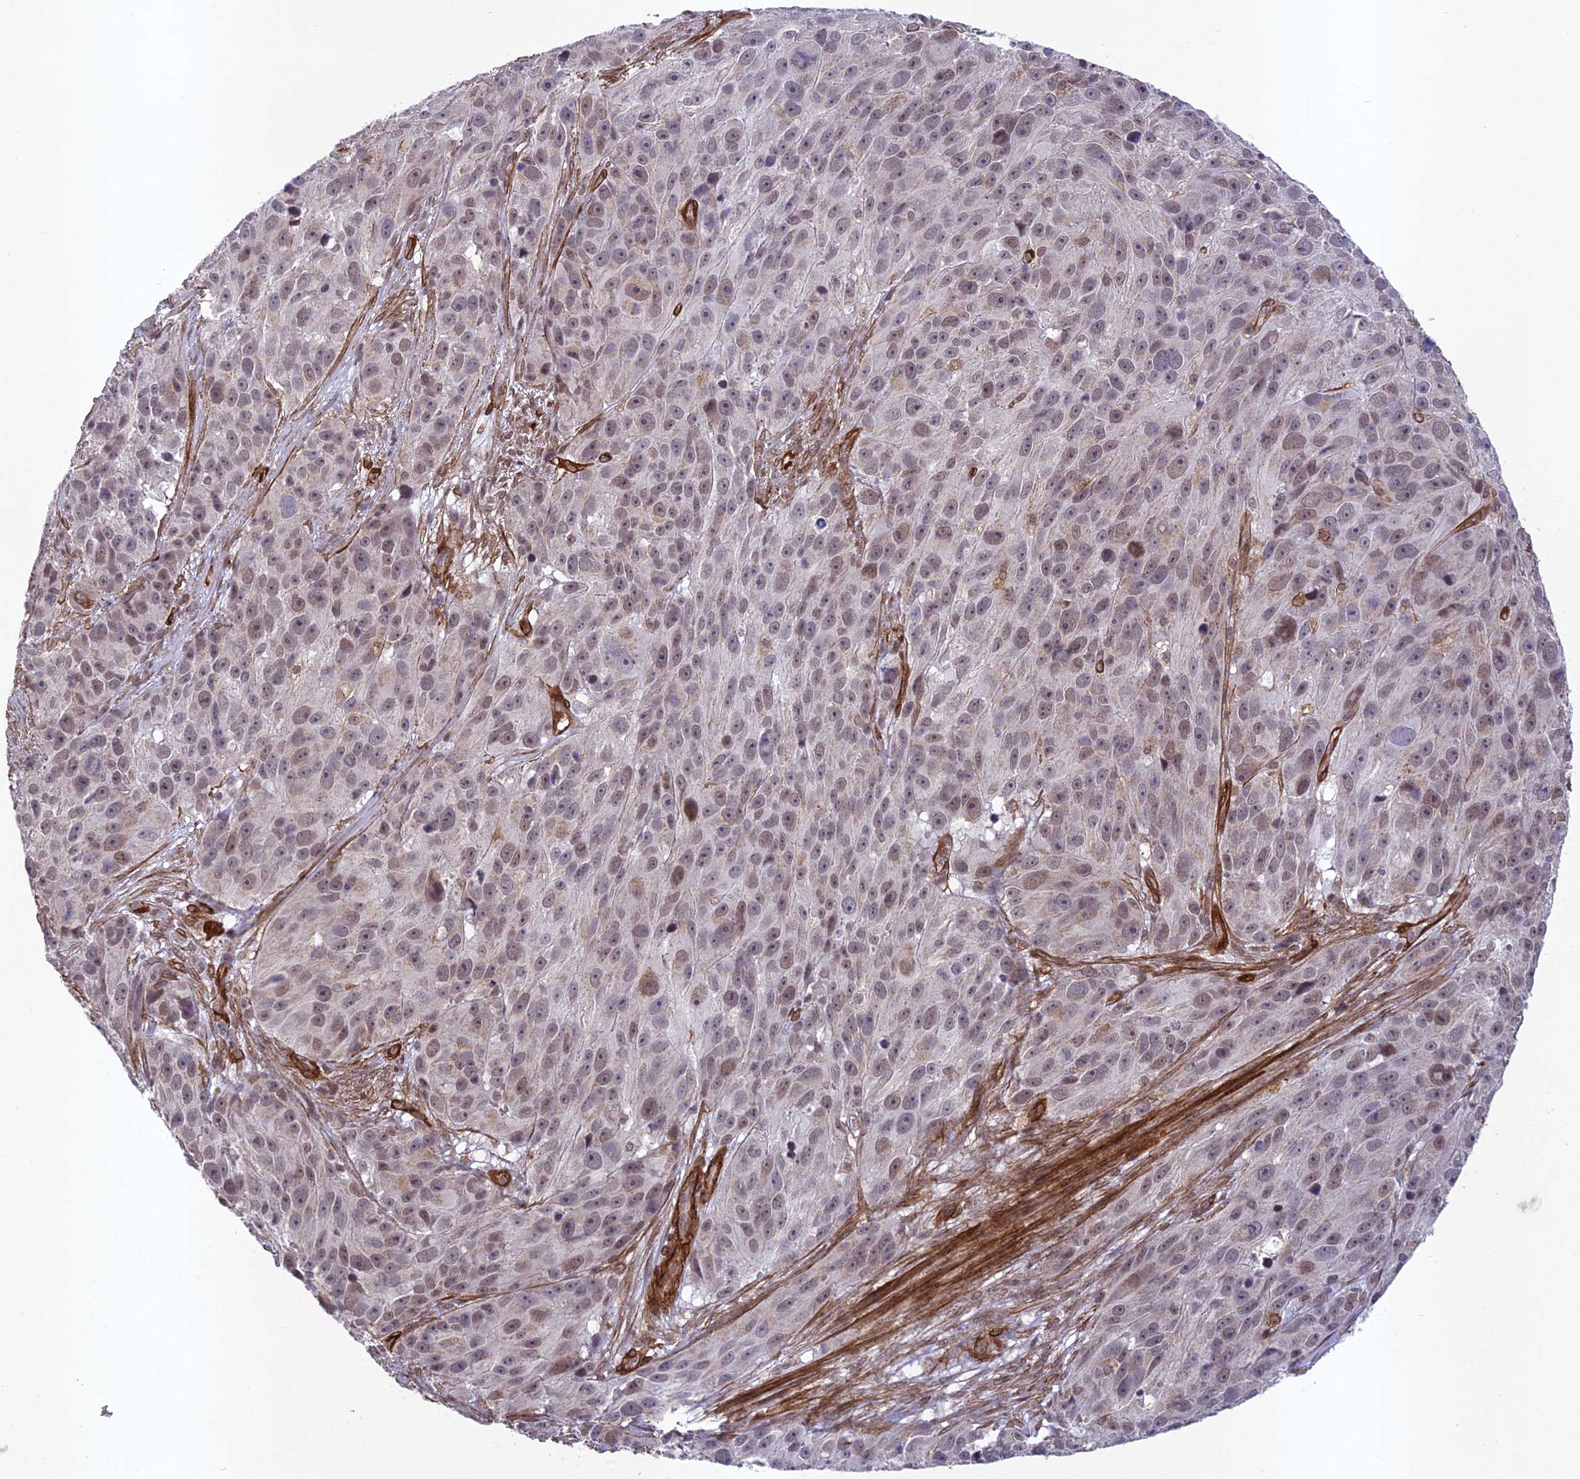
{"staining": {"intensity": "weak", "quantity": "25%-75%", "location": "nuclear"}, "tissue": "melanoma", "cell_type": "Tumor cells", "image_type": "cancer", "snomed": [{"axis": "morphology", "description": "Malignant melanoma, NOS"}, {"axis": "topography", "description": "Skin"}], "caption": "Immunohistochemistry (IHC) (DAB (3,3'-diaminobenzidine)) staining of human melanoma demonstrates weak nuclear protein staining in approximately 25%-75% of tumor cells.", "gene": "TNS1", "patient": {"sex": "male", "age": 84}}